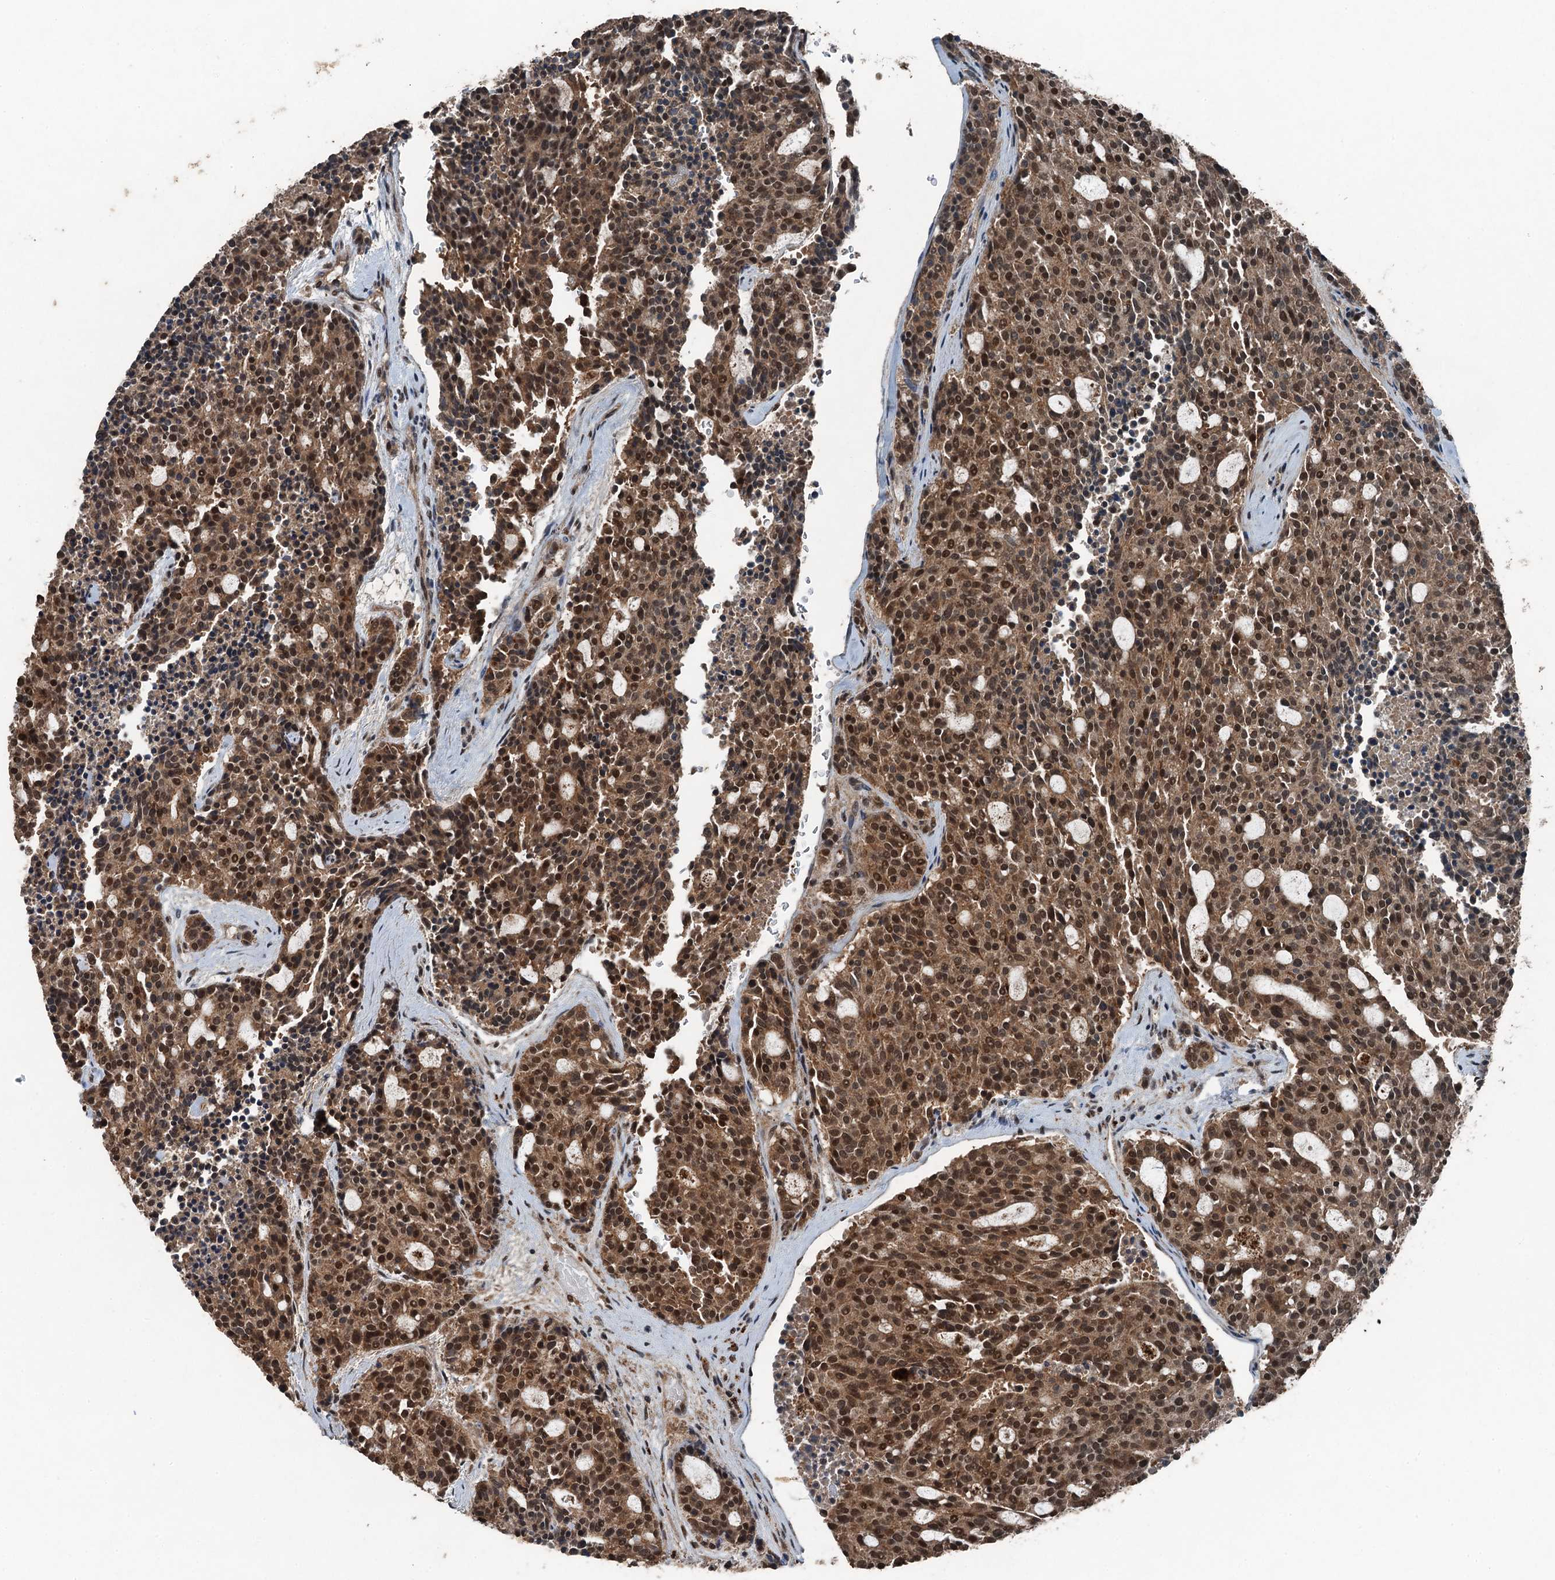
{"staining": {"intensity": "moderate", "quantity": ">75%", "location": "cytoplasmic/membranous,nuclear"}, "tissue": "carcinoid", "cell_type": "Tumor cells", "image_type": "cancer", "snomed": [{"axis": "morphology", "description": "Carcinoid, malignant, NOS"}, {"axis": "topography", "description": "Pancreas"}], "caption": "Protein staining of carcinoid (malignant) tissue displays moderate cytoplasmic/membranous and nuclear positivity in approximately >75% of tumor cells.", "gene": "UBXN6", "patient": {"sex": "female", "age": 54}}